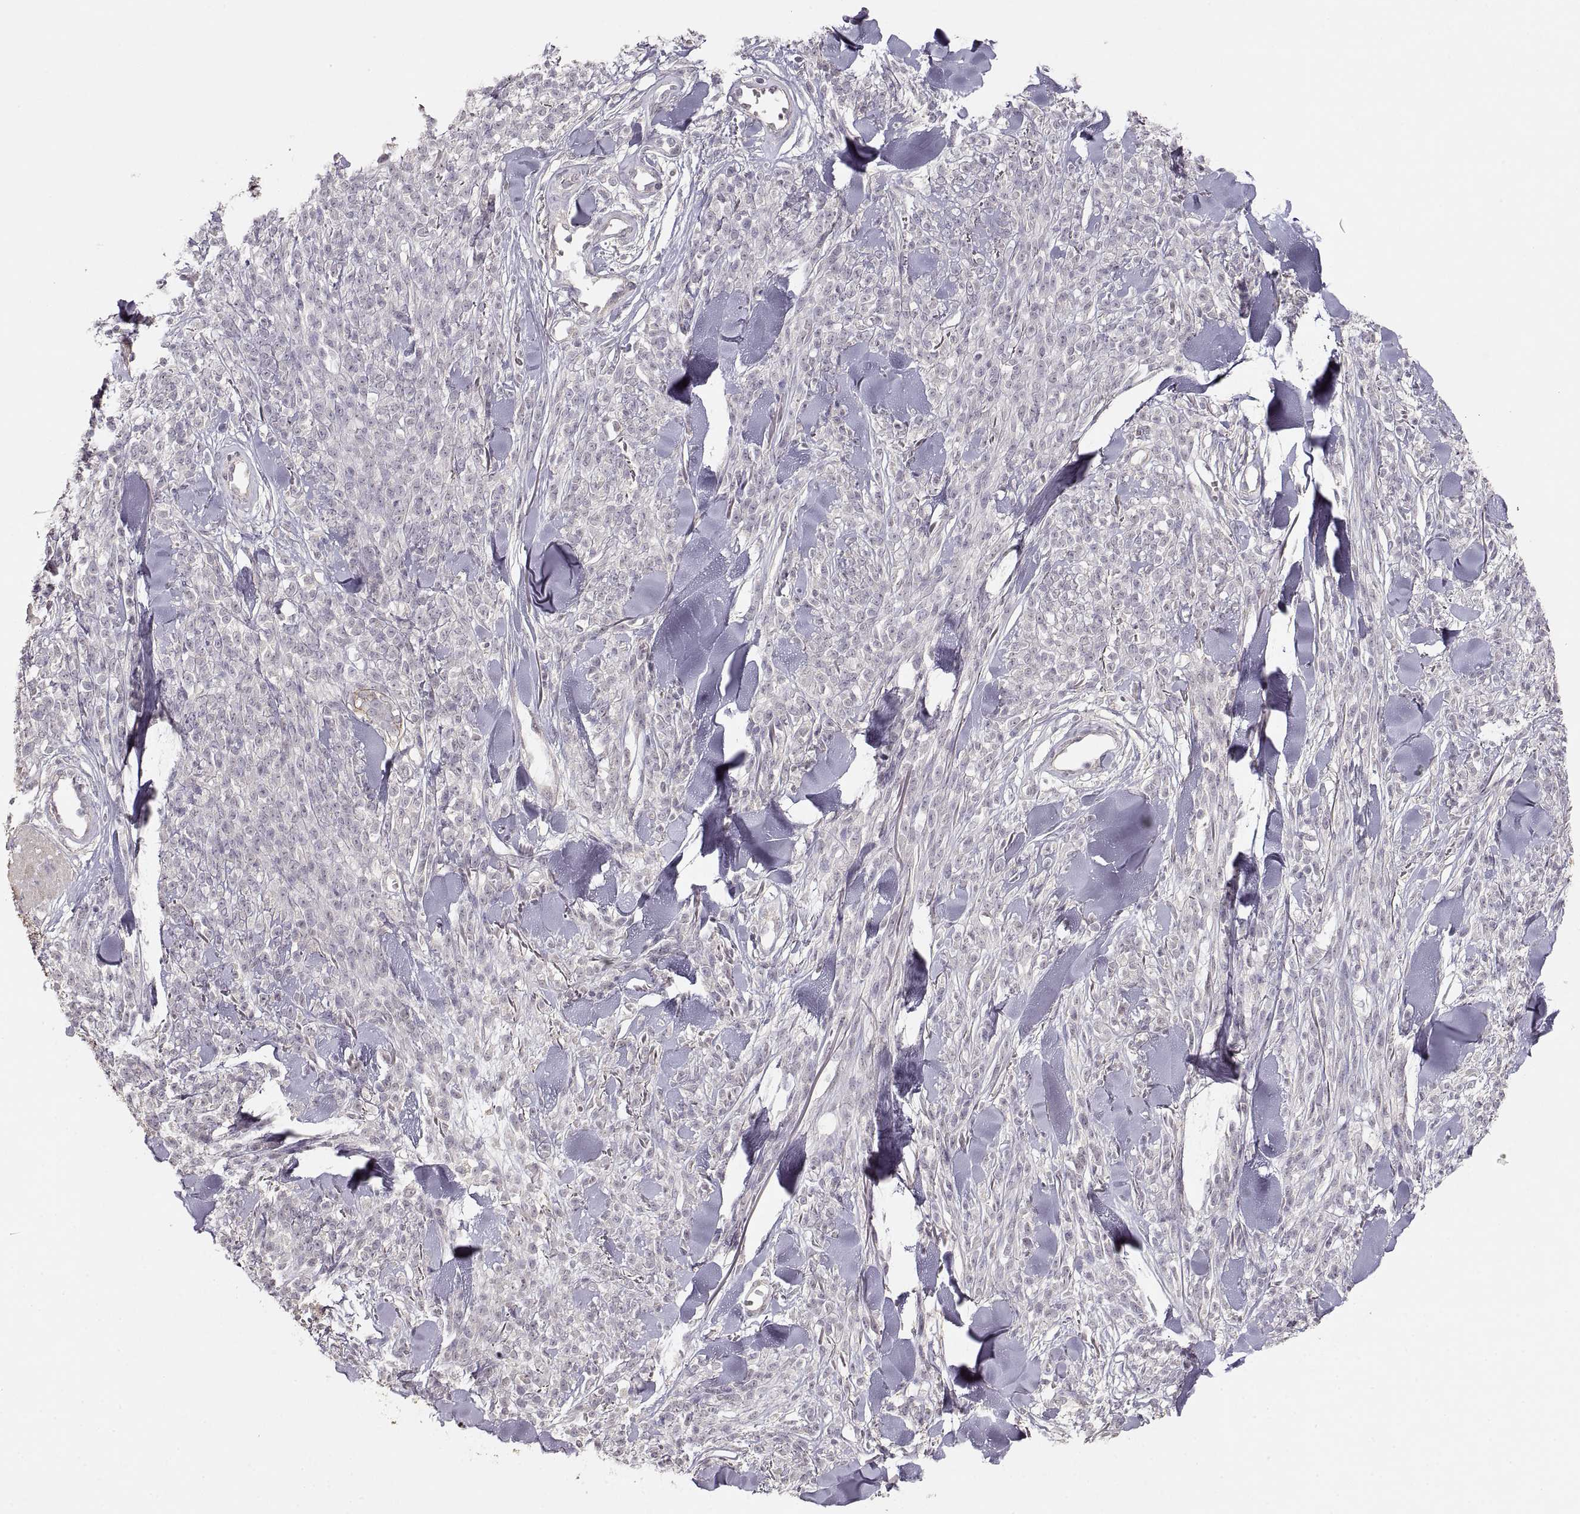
{"staining": {"intensity": "negative", "quantity": "none", "location": "none"}, "tissue": "melanoma", "cell_type": "Tumor cells", "image_type": "cancer", "snomed": [{"axis": "morphology", "description": "Malignant melanoma, NOS"}, {"axis": "topography", "description": "Skin"}, {"axis": "topography", "description": "Skin of trunk"}], "caption": "IHC micrograph of neoplastic tissue: human melanoma stained with DAB reveals no significant protein positivity in tumor cells.", "gene": "LAMC2", "patient": {"sex": "male", "age": 74}}